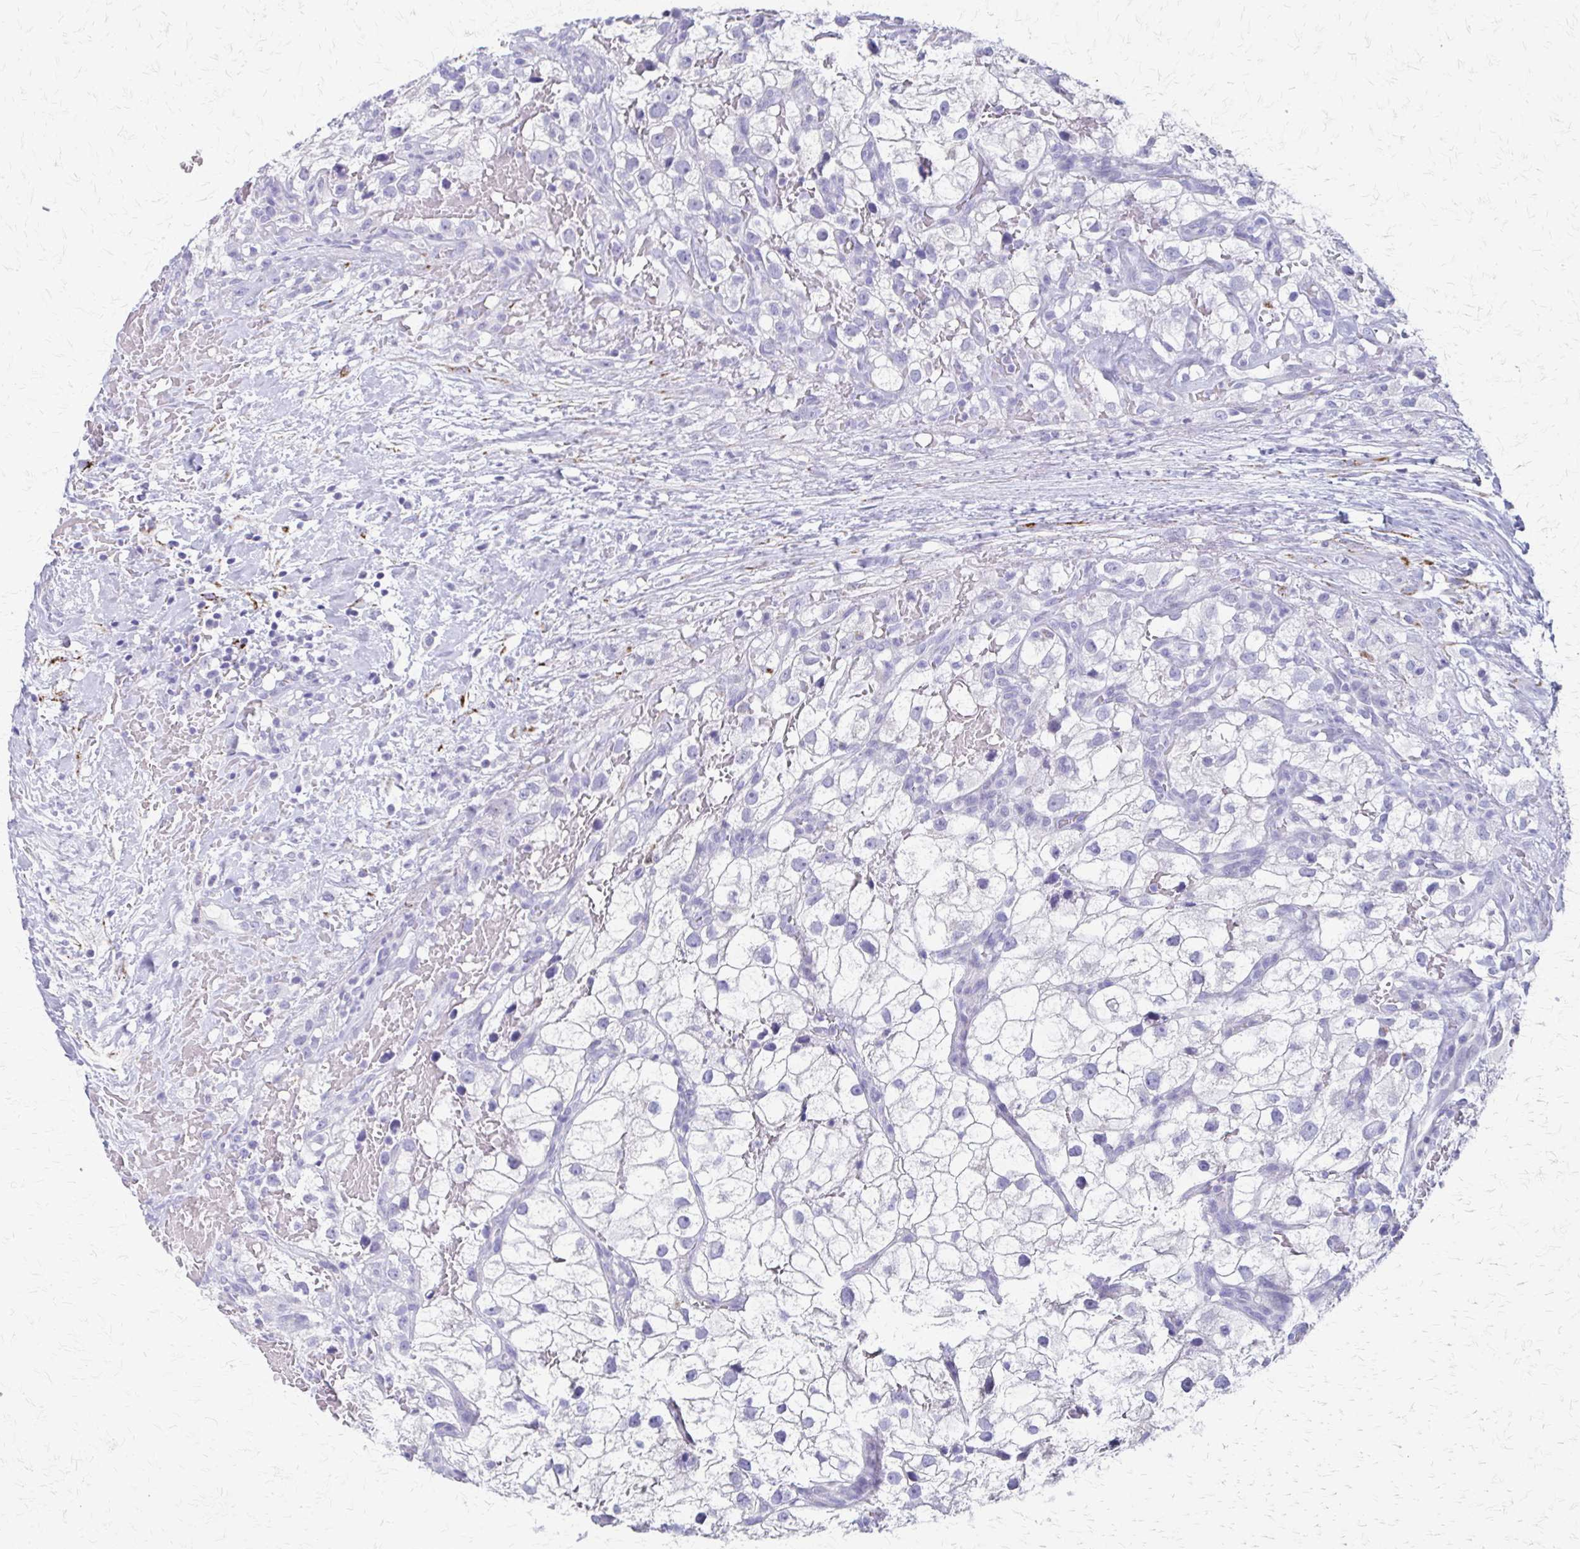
{"staining": {"intensity": "negative", "quantity": "none", "location": "none"}, "tissue": "renal cancer", "cell_type": "Tumor cells", "image_type": "cancer", "snomed": [{"axis": "morphology", "description": "Adenocarcinoma, NOS"}, {"axis": "topography", "description": "Kidney"}], "caption": "This is an IHC micrograph of renal cancer. There is no positivity in tumor cells.", "gene": "ZSCAN5B", "patient": {"sex": "male", "age": 59}}